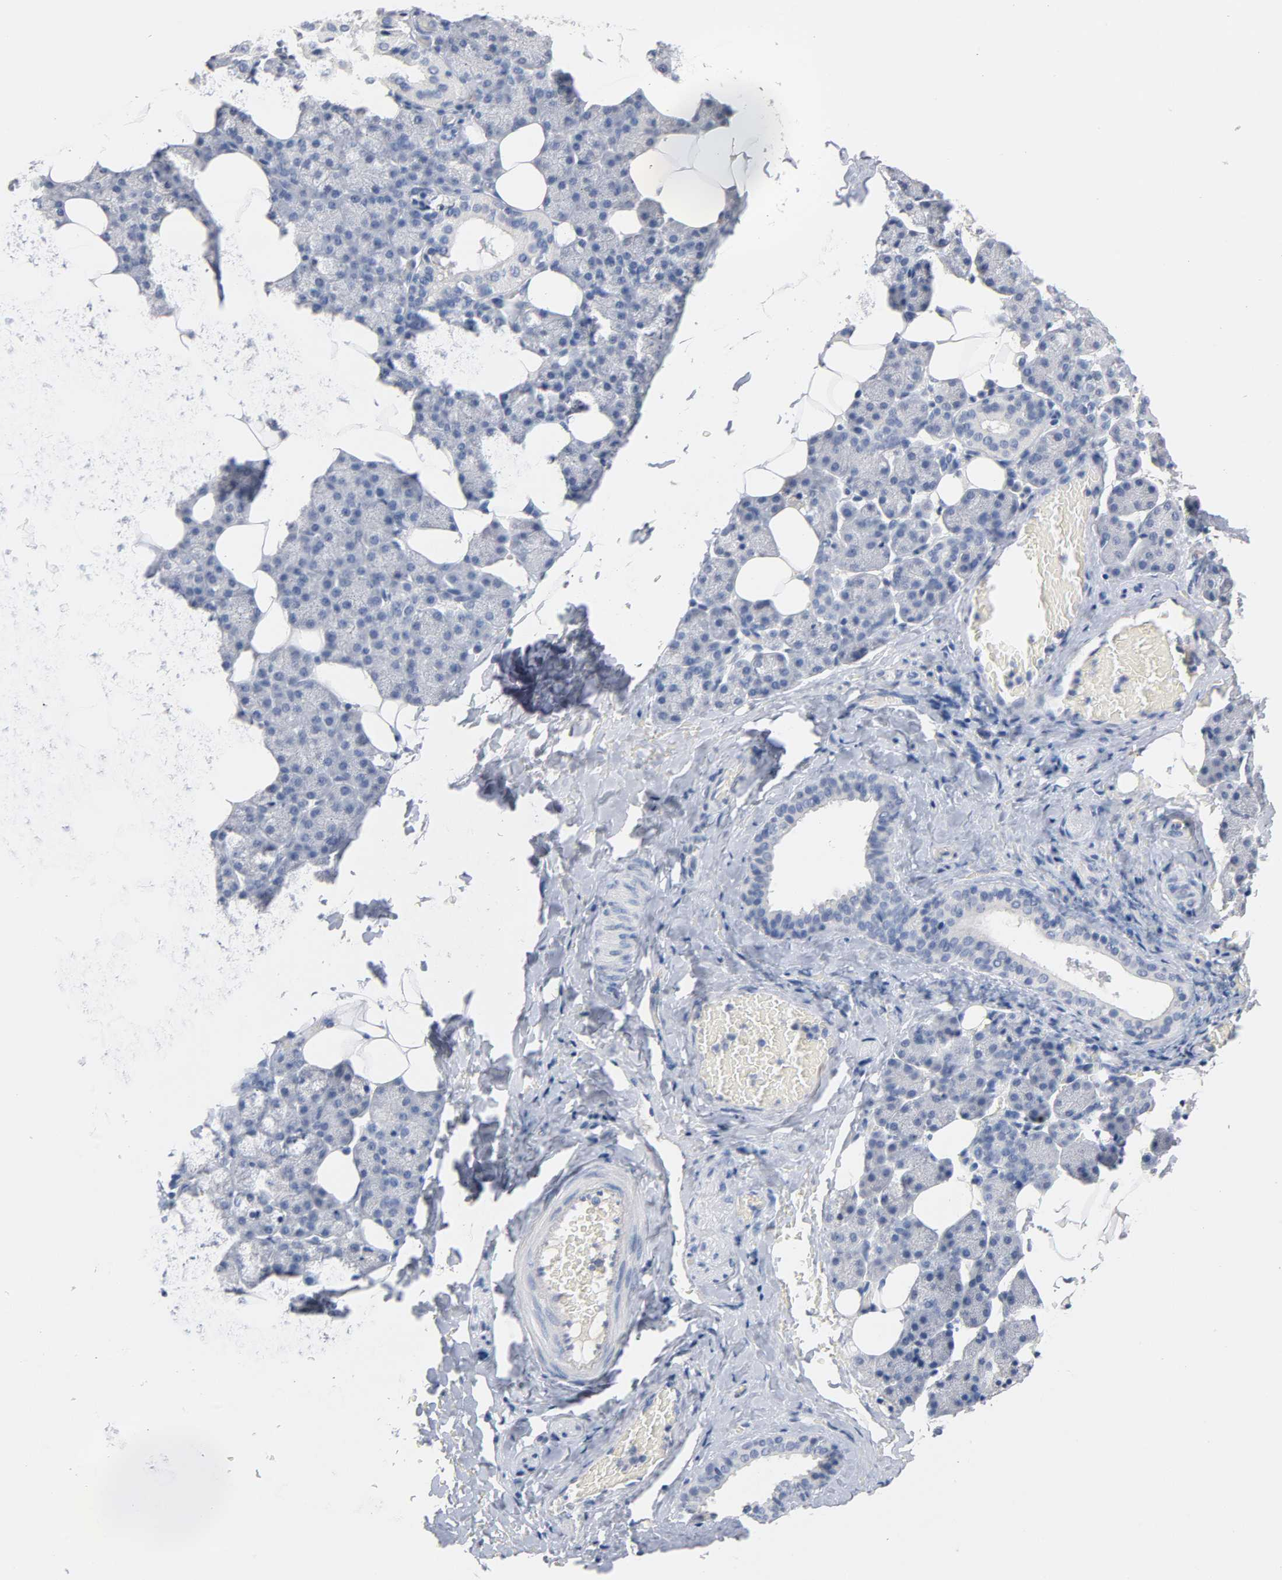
{"staining": {"intensity": "negative", "quantity": "none", "location": "none"}, "tissue": "salivary gland", "cell_type": "Glandular cells", "image_type": "normal", "snomed": [{"axis": "morphology", "description": "Normal tissue, NOS"}, {"axis": "topography", "description": "Lymph node"}, {"axis": "topography", "description": "Salivary gland"}], "caption": "A high-resolution photomicrograph shows immunohistochemistry staining of benign salivary gland, which exhibits no significant positivity in glandular cells.", "gene": "ZCCHC13", "patient": {"sex": "male", "age": 8}}